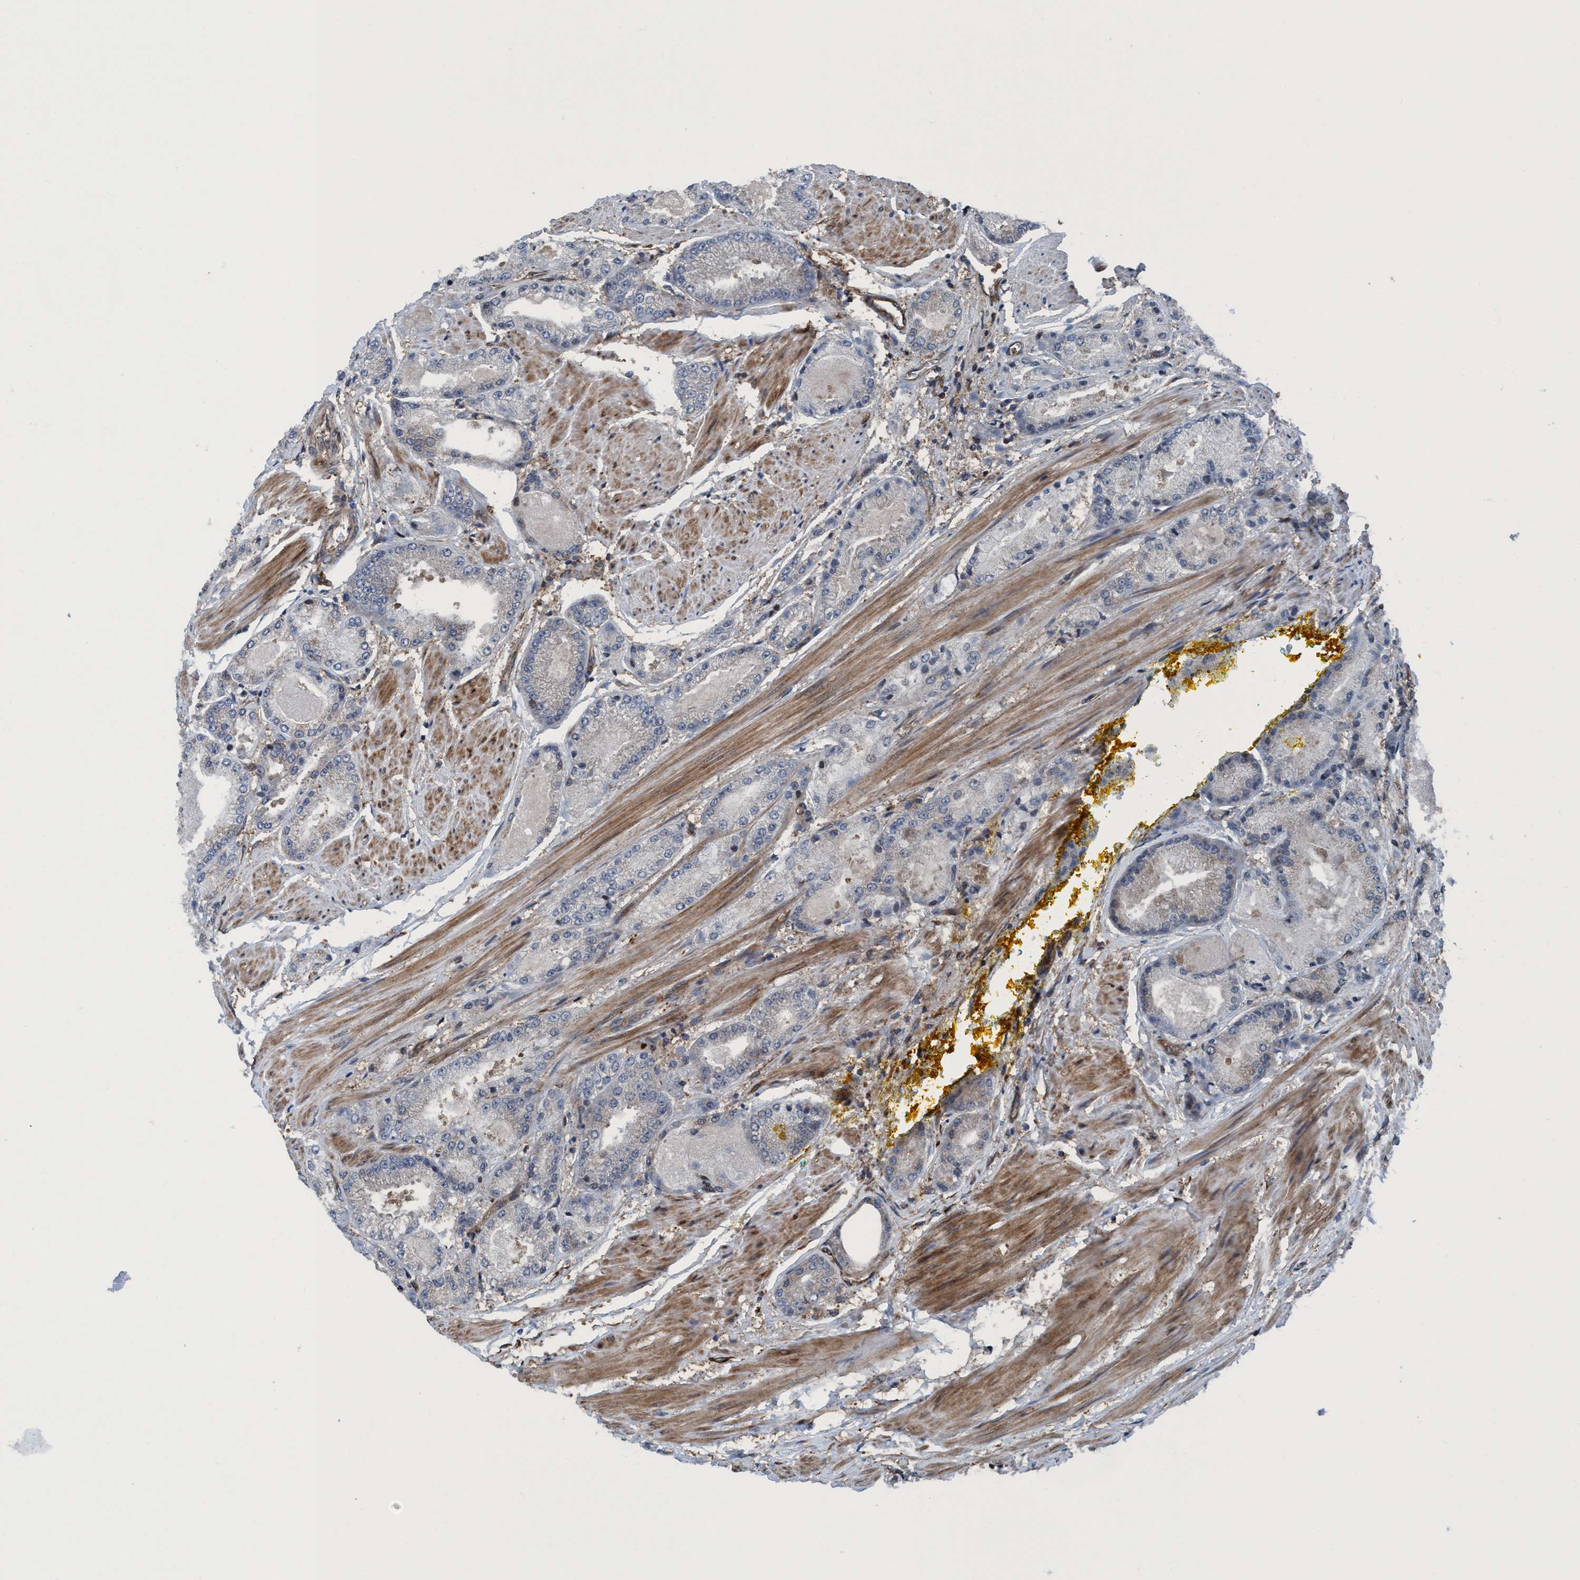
{"staining": {"intensity": "negative", "quantity": "none", "location": "none"}, "tissue": "prostate cancer", "cell_type": "Tumor cells", "image_type": "cancer", "snomed": [{"axis": "morphology", "description": "Adenocarcinoma, High grade"}, {"axis": "topography", "description": "Prostate"}], "caption": "DAB (3,3'-diaminobenzidine) immunohistochemical staining of prostate cancer reveals no significant positivity in tumor cells.", "gene": "NMT1", "patient": {"sex": "male", "age": 50}}